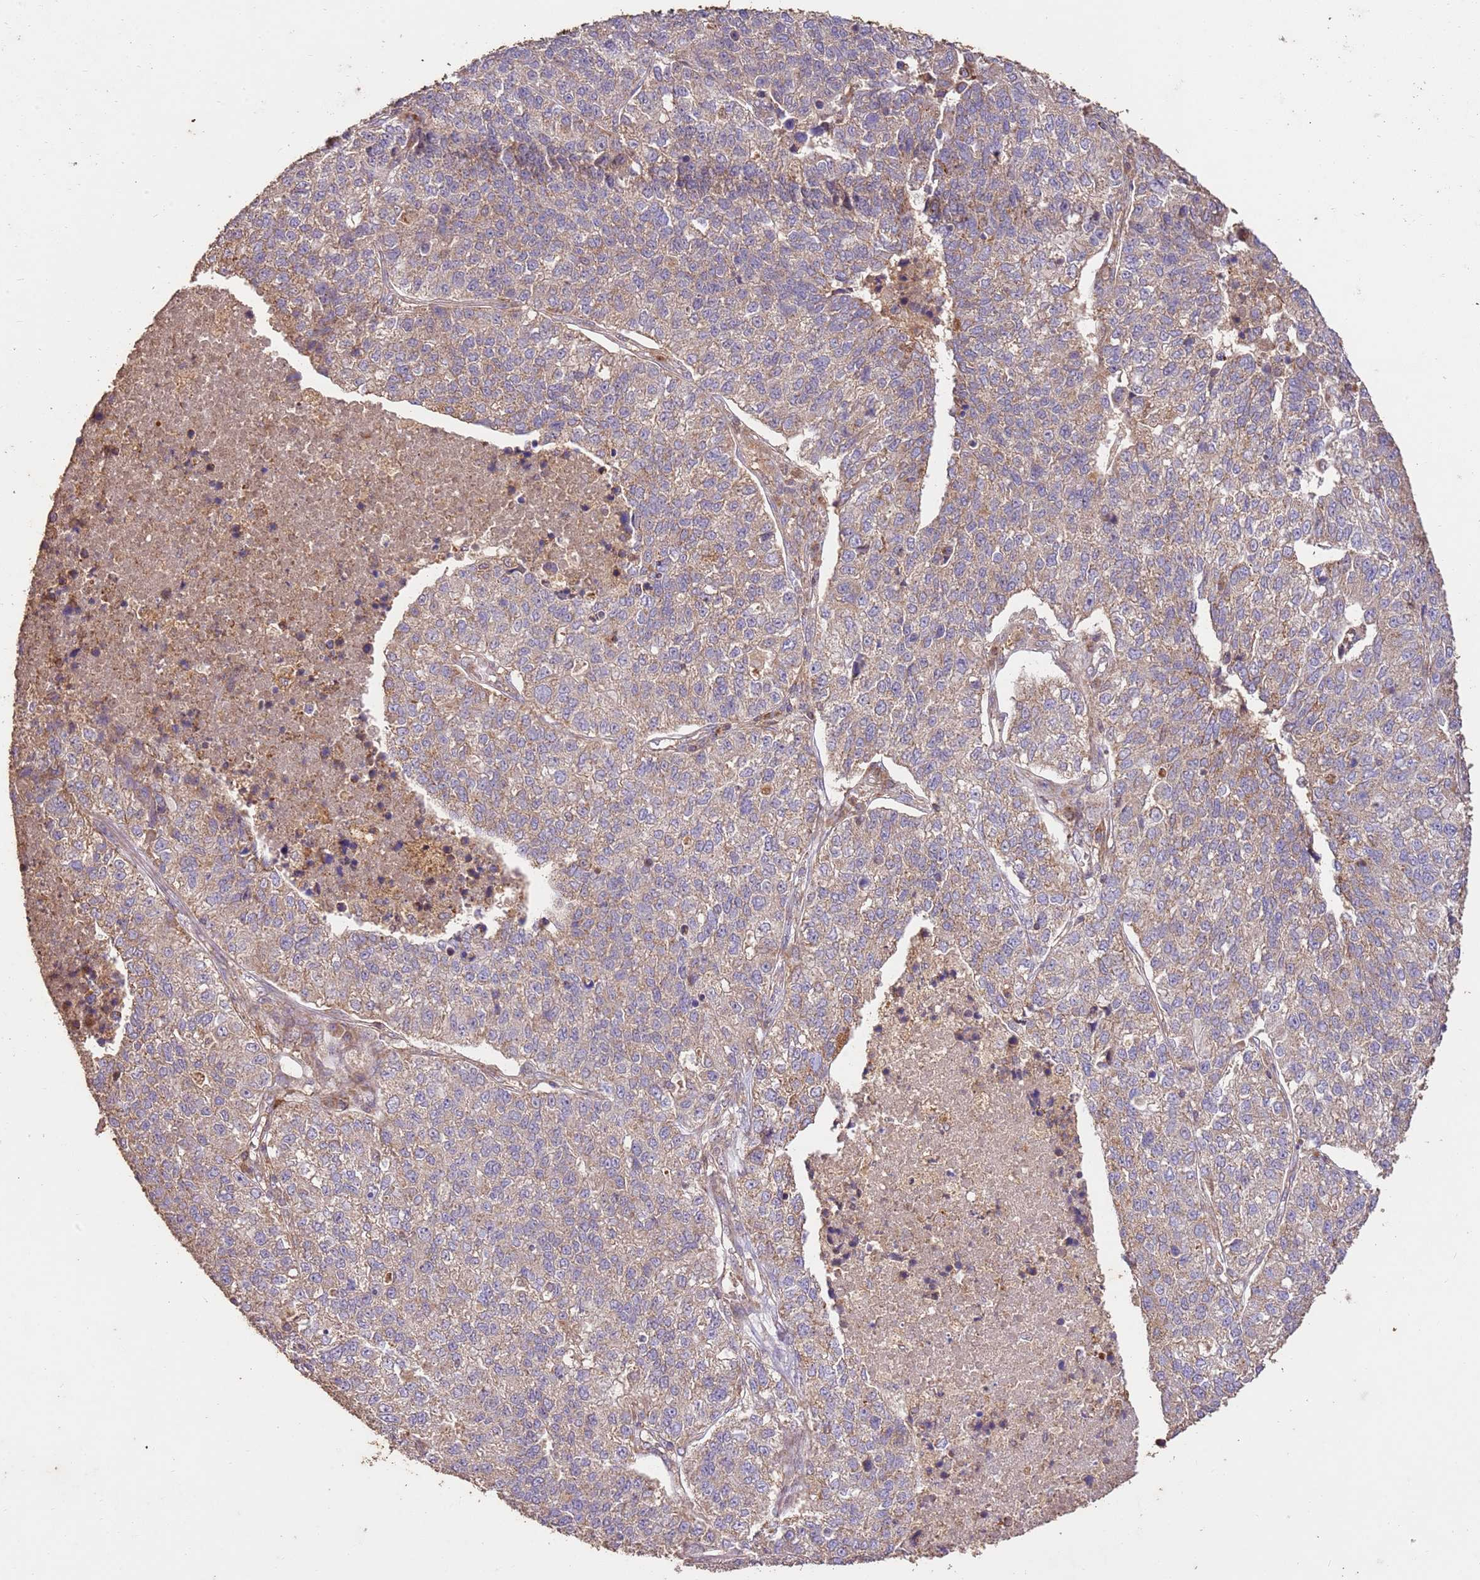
{"staining": {"intensity": "weak", "quantity": "25%-75%", "location": "cytoplasmic/membranous"}, "tissue": "lung cancer", "cell_type": "Tumor cells", "image_type": "cancer", "snomed": [{"axis": "morphology", "description": "Adenocarcinoma, NOS"}, {"axis": "topography", "description": "Lung"}], "caption": "Immunohistochemical staining of human lung adenocarcinoma exhibits low levels of weak cytoplasmic/membranous staining in approximately 25%-75% of tumor cells.", "gene": "LRRC28", "patient": {"sex": "male", "age": 49}}